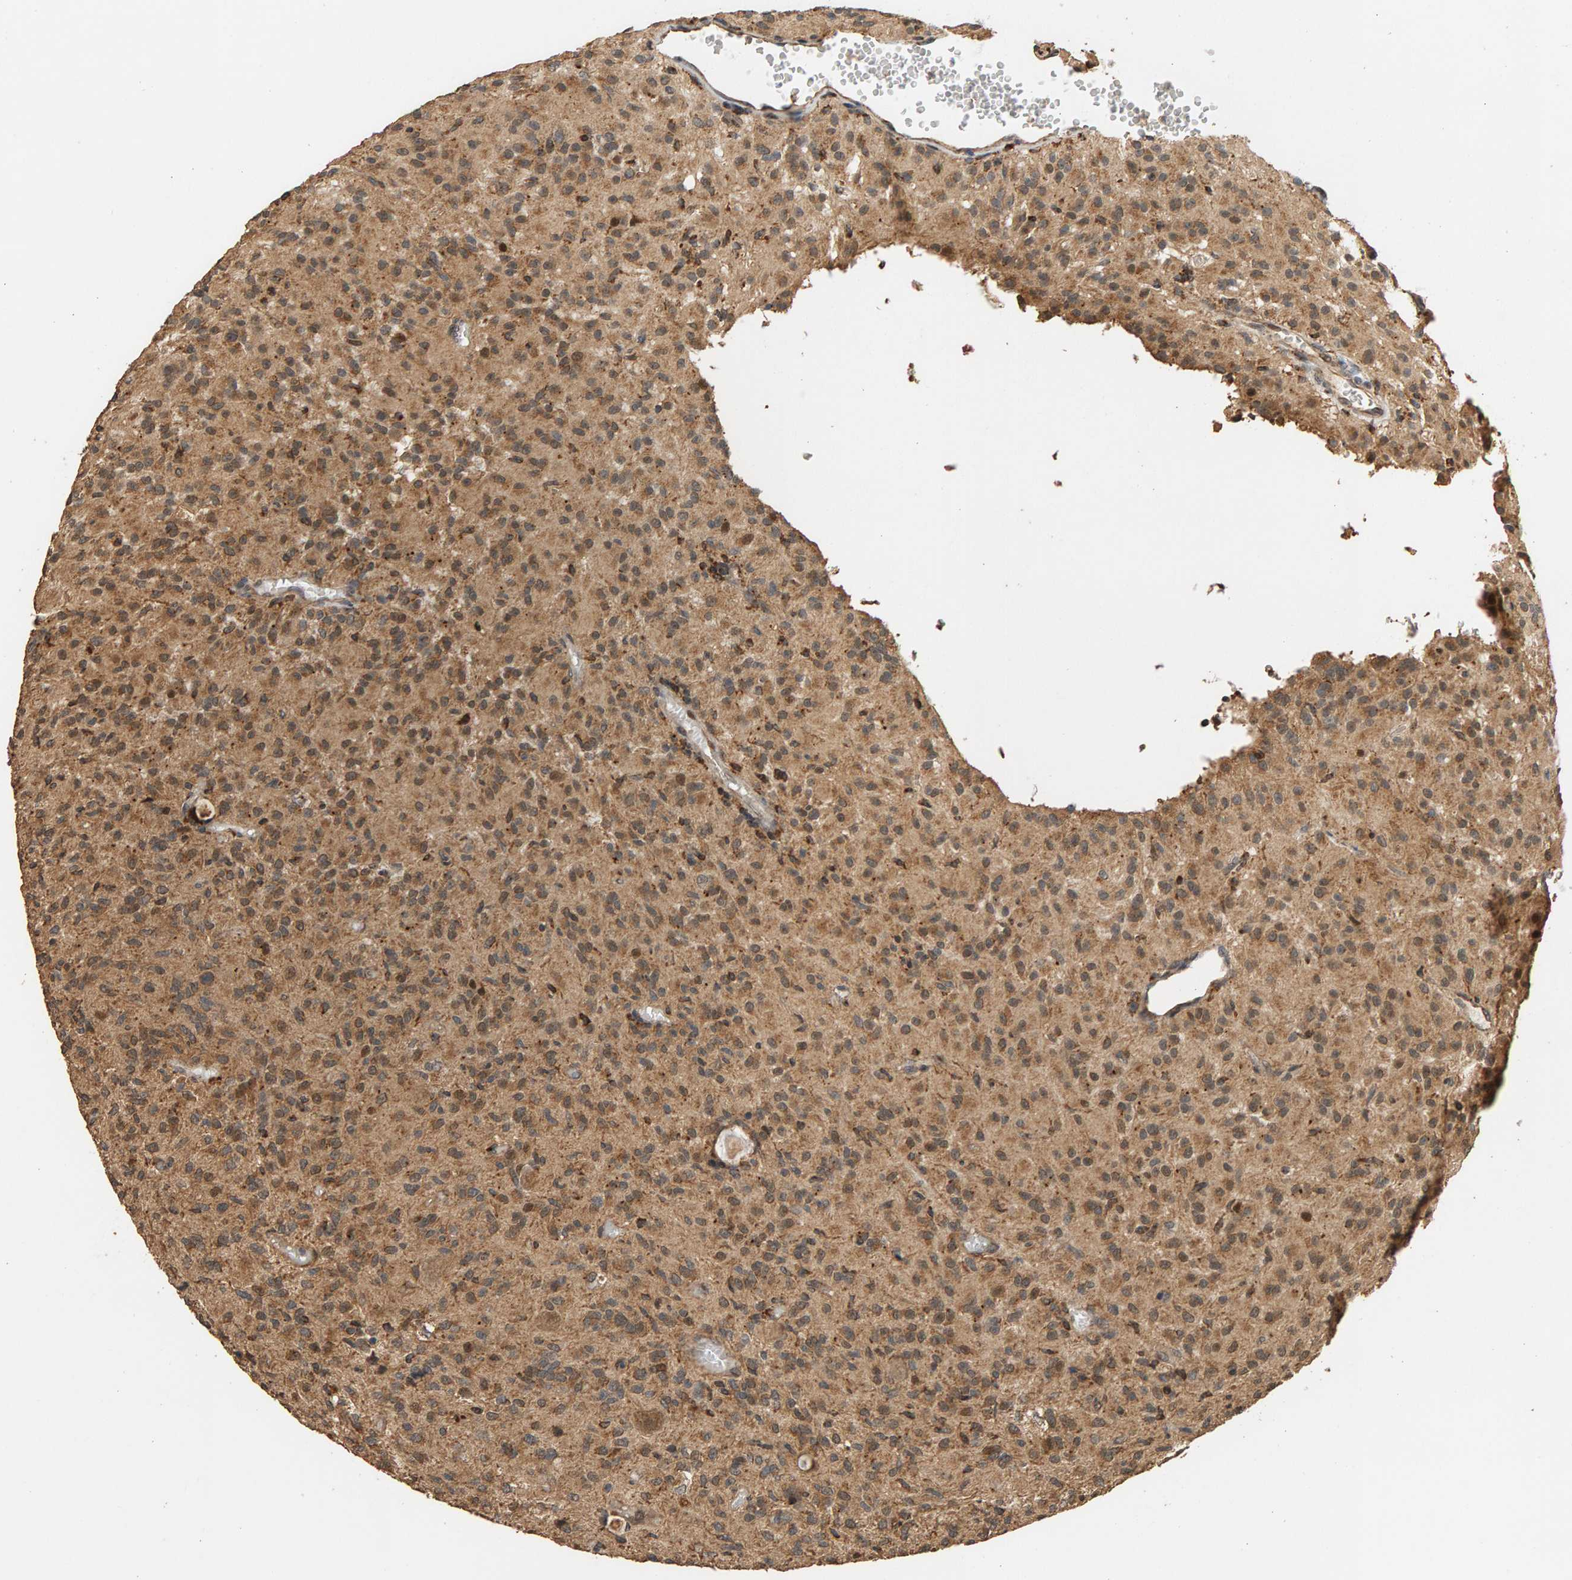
{"staining": {"intensity": "moderate", "quantity": ">75%", "location": "cytoplasmic/membranous,nuclear"}, "tissue": "glioma", "cell_type": "Tumor cells", "image_type": "cancer", "snomed": [{"axis": "morphology", "description": "Glioma, malignant, High grade"}, {"axis": "topography", "description": "Brain"}], "caption": "Human glioma stained with a protein marker displays moderate staining in tumor cells.", "gene": "GSTK1", "patient": {"sex": "female", "age": 59}}